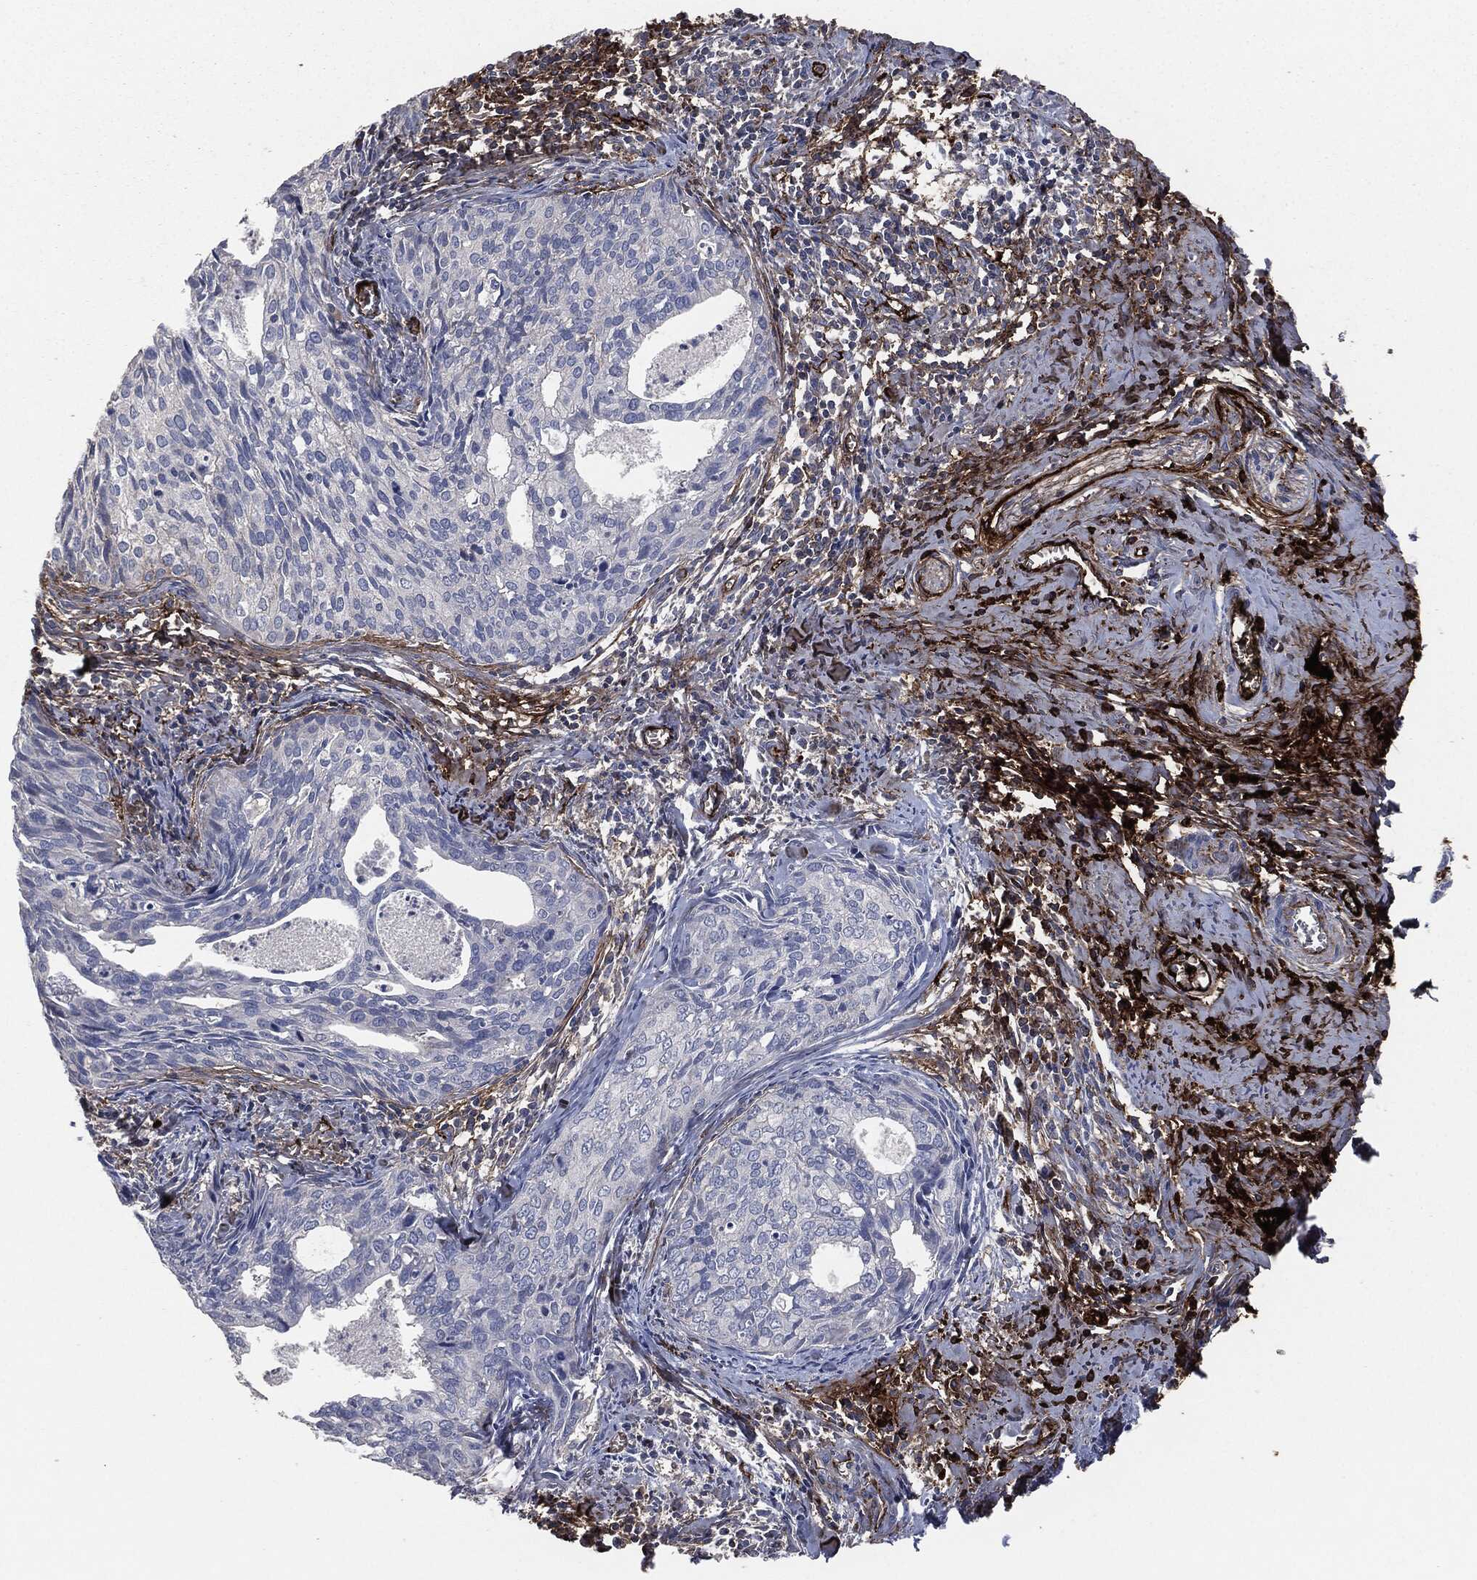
{"staining": {"intensity": "negative", "quantity": "none", "location": "none"}, "tissue": "cervical cancer", "cell_type": "Tumor cells", "image_type": "cancer", "snomed": [{"axis": "morphology", "description": "Squamous cell carcinoma, NOS"}, {"axis": "topography", "description": "Cervix"}], "caption": "Immunohistochemical staining of human cervical squamous cell carcinoma reveals no significant expression in tumor cells.", "gene": "APOB", "patient": {"sex": "female", "age": 29}}